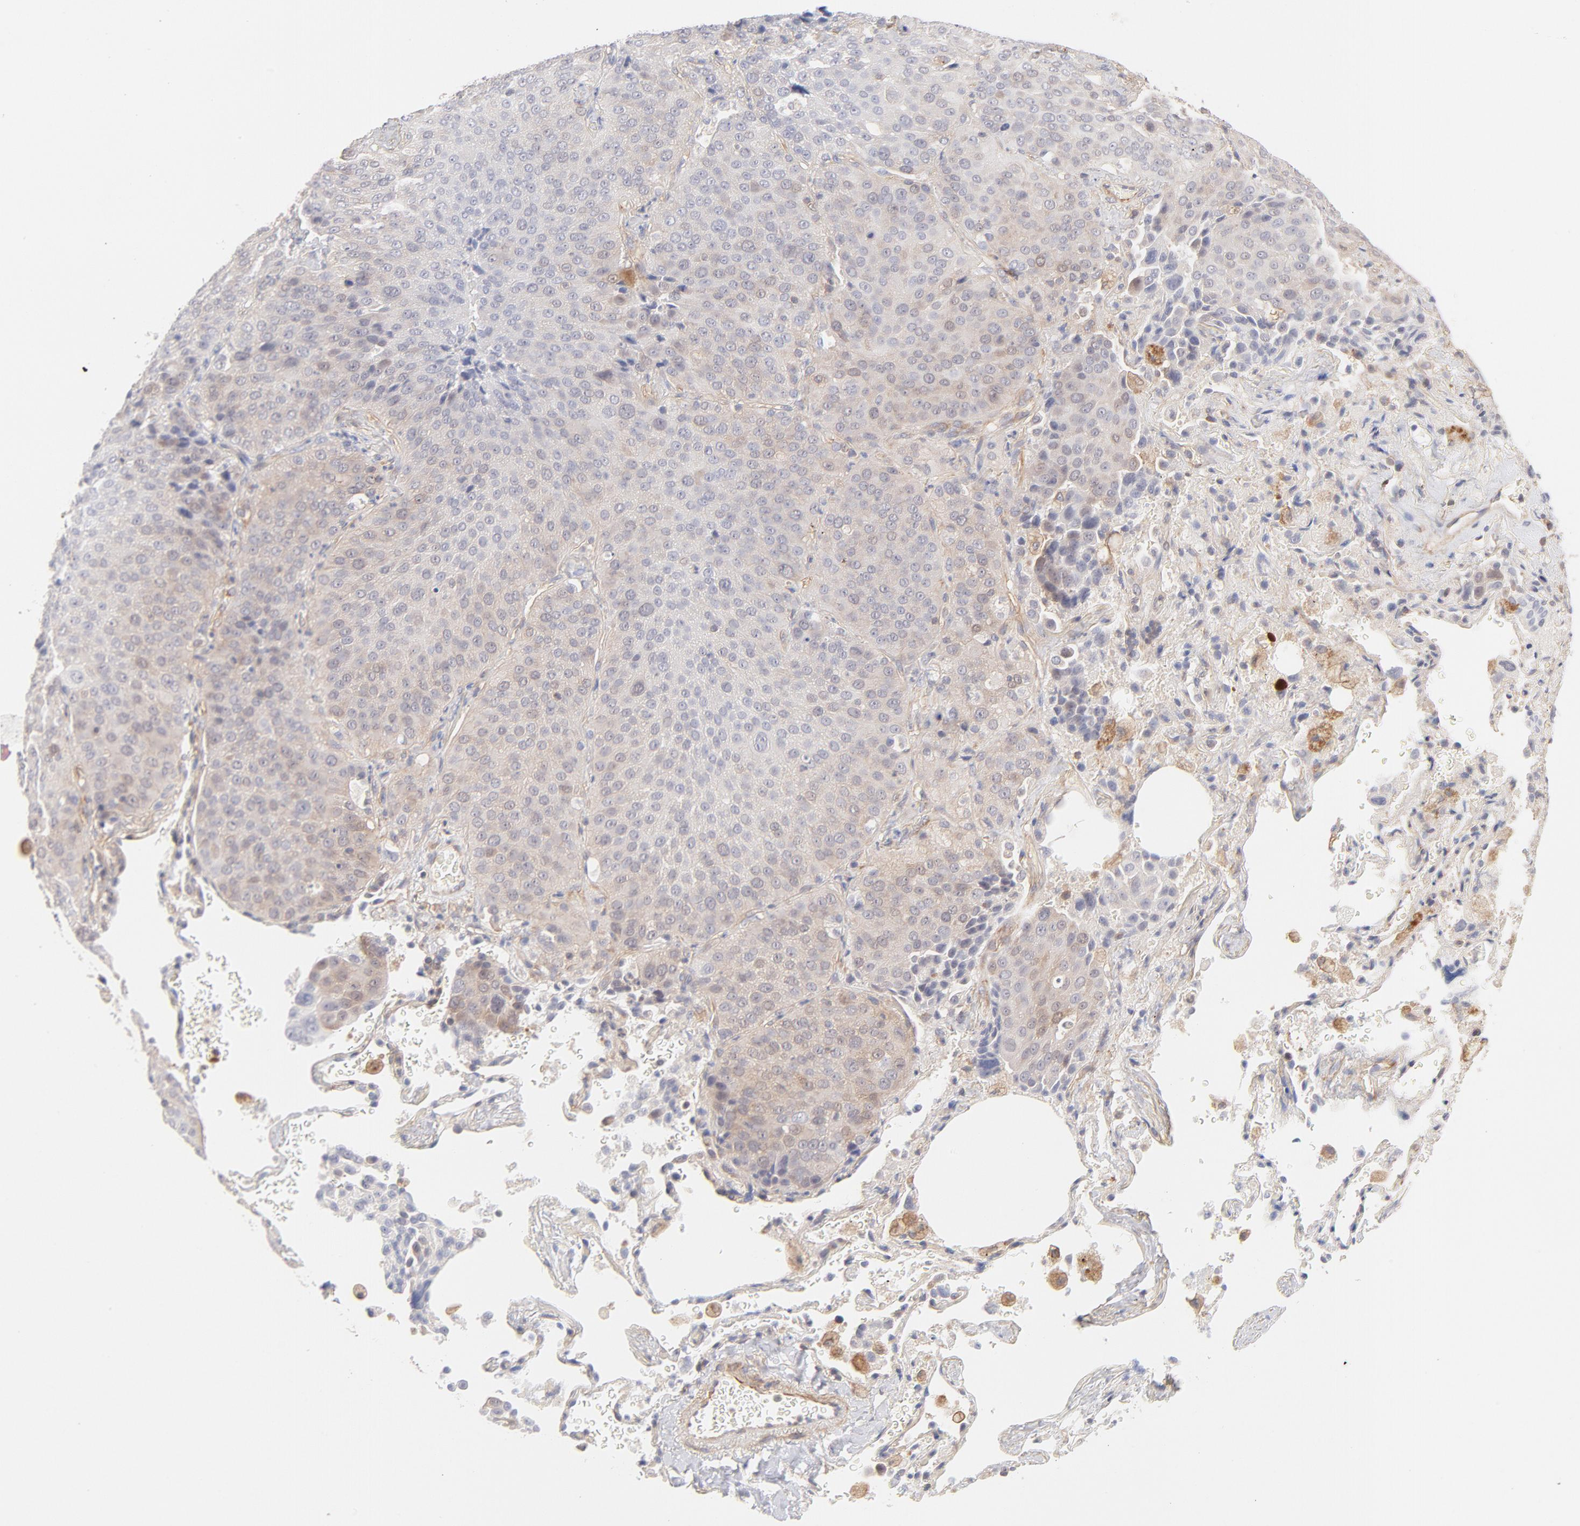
{"staining": {"intensity": "weak", "quantity": "<25%", "location": "cytoplasmic/membranous"}, "tissue": "lung cancer", "cell_type": "Tumor cells", "image_type": "cancer", "snomed": [{"axis": "morphology", "description": "Squamous cell carcinoma, NOS"}, {"axis": "topography", "description": "Lung"}], "caption": "Immunohistochemistry (IHC) image of lung squamous cell carcinoma stained for a protein (brown), which reveals no expression in tumor cells.", "gene": "LDLRAP1", "patient": {"sex": "male", "age": 54}}